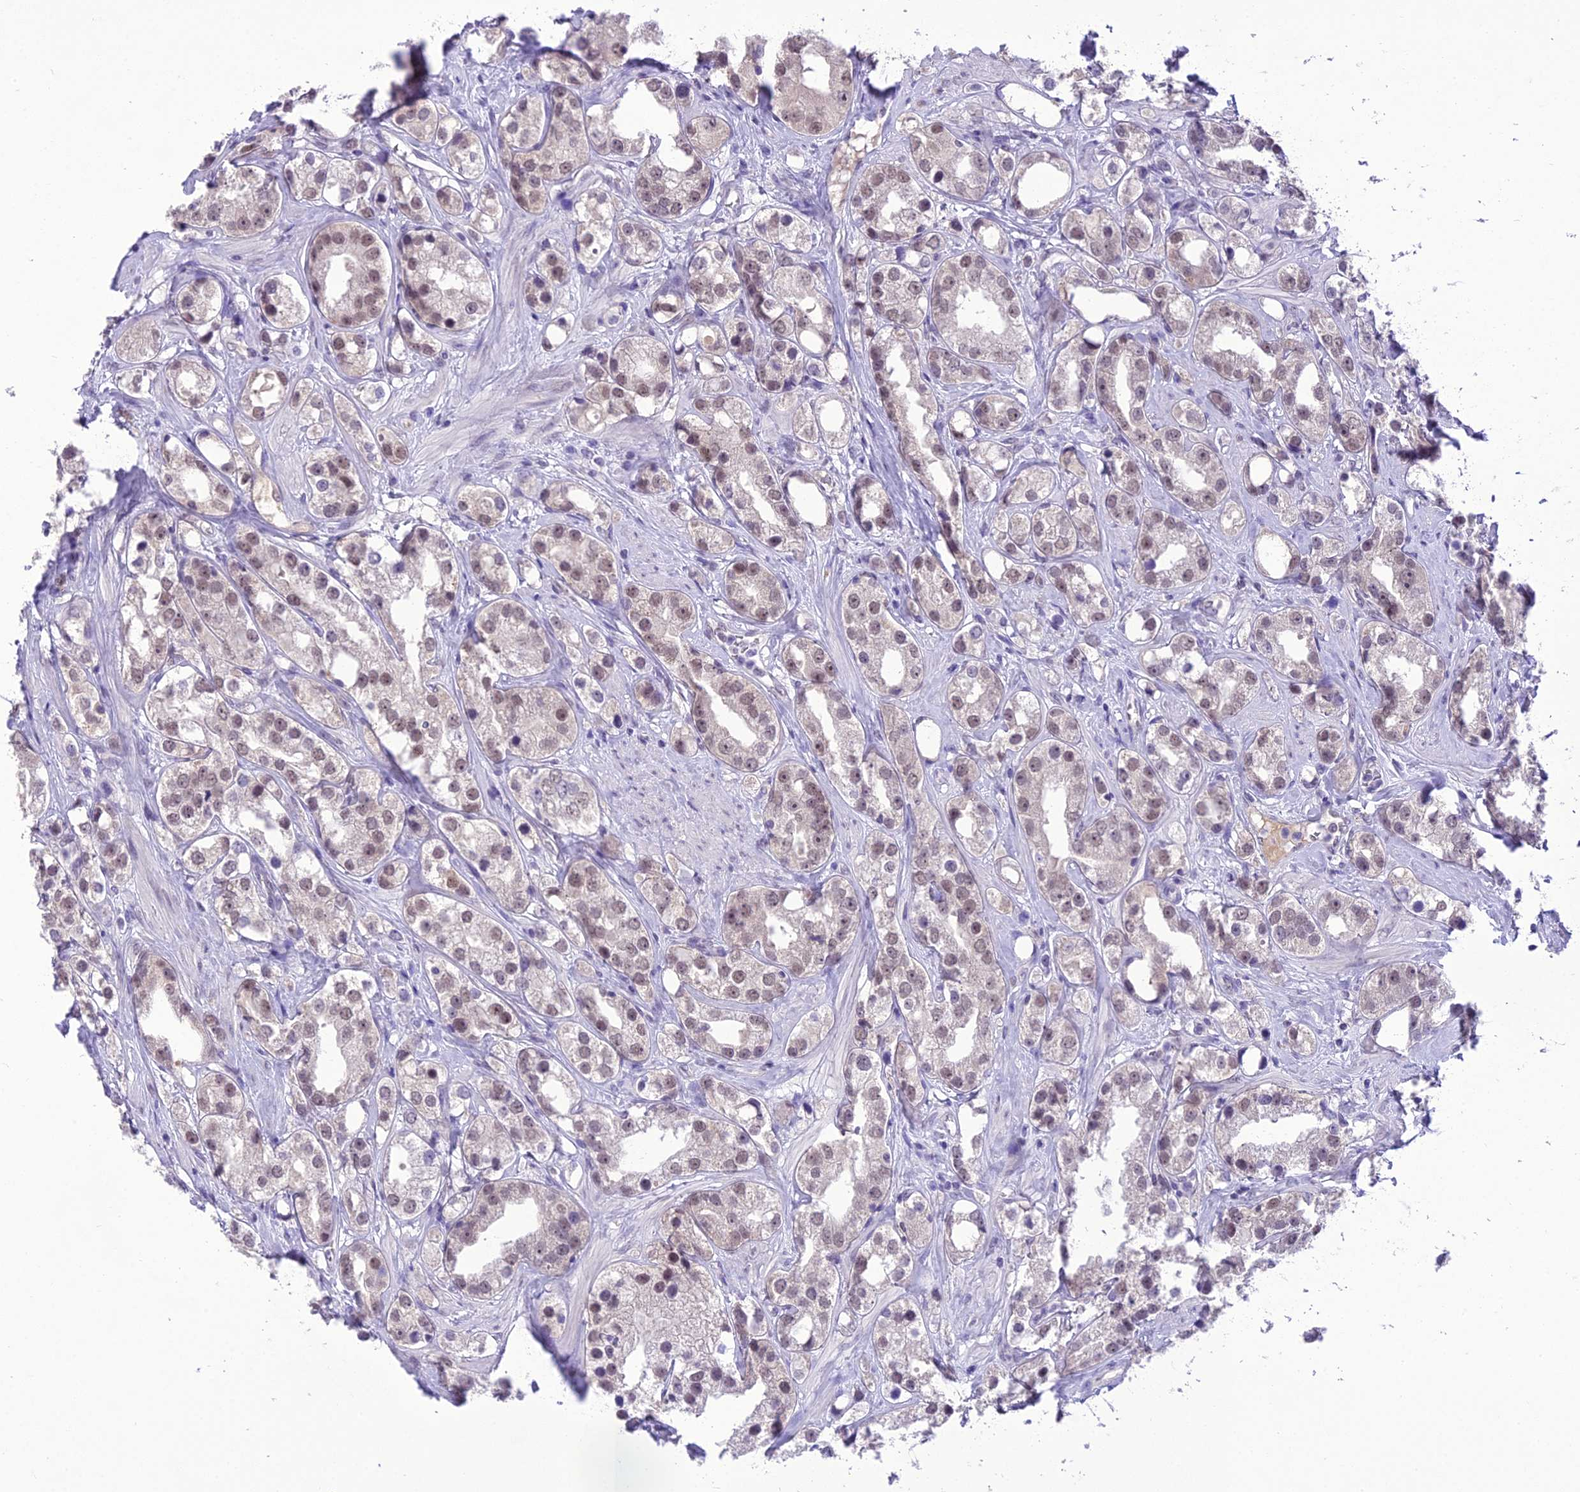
{"staining": {"intensity": "weak", "quantity": ">75%", "location": "nuclear"}, "tissue": "prostate cancer", "cell_type": "Tumor cells", "image_type": "cancer", "snomed": [{"axis": "morphology", "description": "Adenocarcinoma, NOS"}, {"axis": "topography", "description": "Prostate"}], "caption": "Adenocarcinoma (prostate) stained for a protein reveals weak nuclear positivity in tumor cells.", "gene": "SH3RF3", "patient": {"sex": "male", "age": 79}}